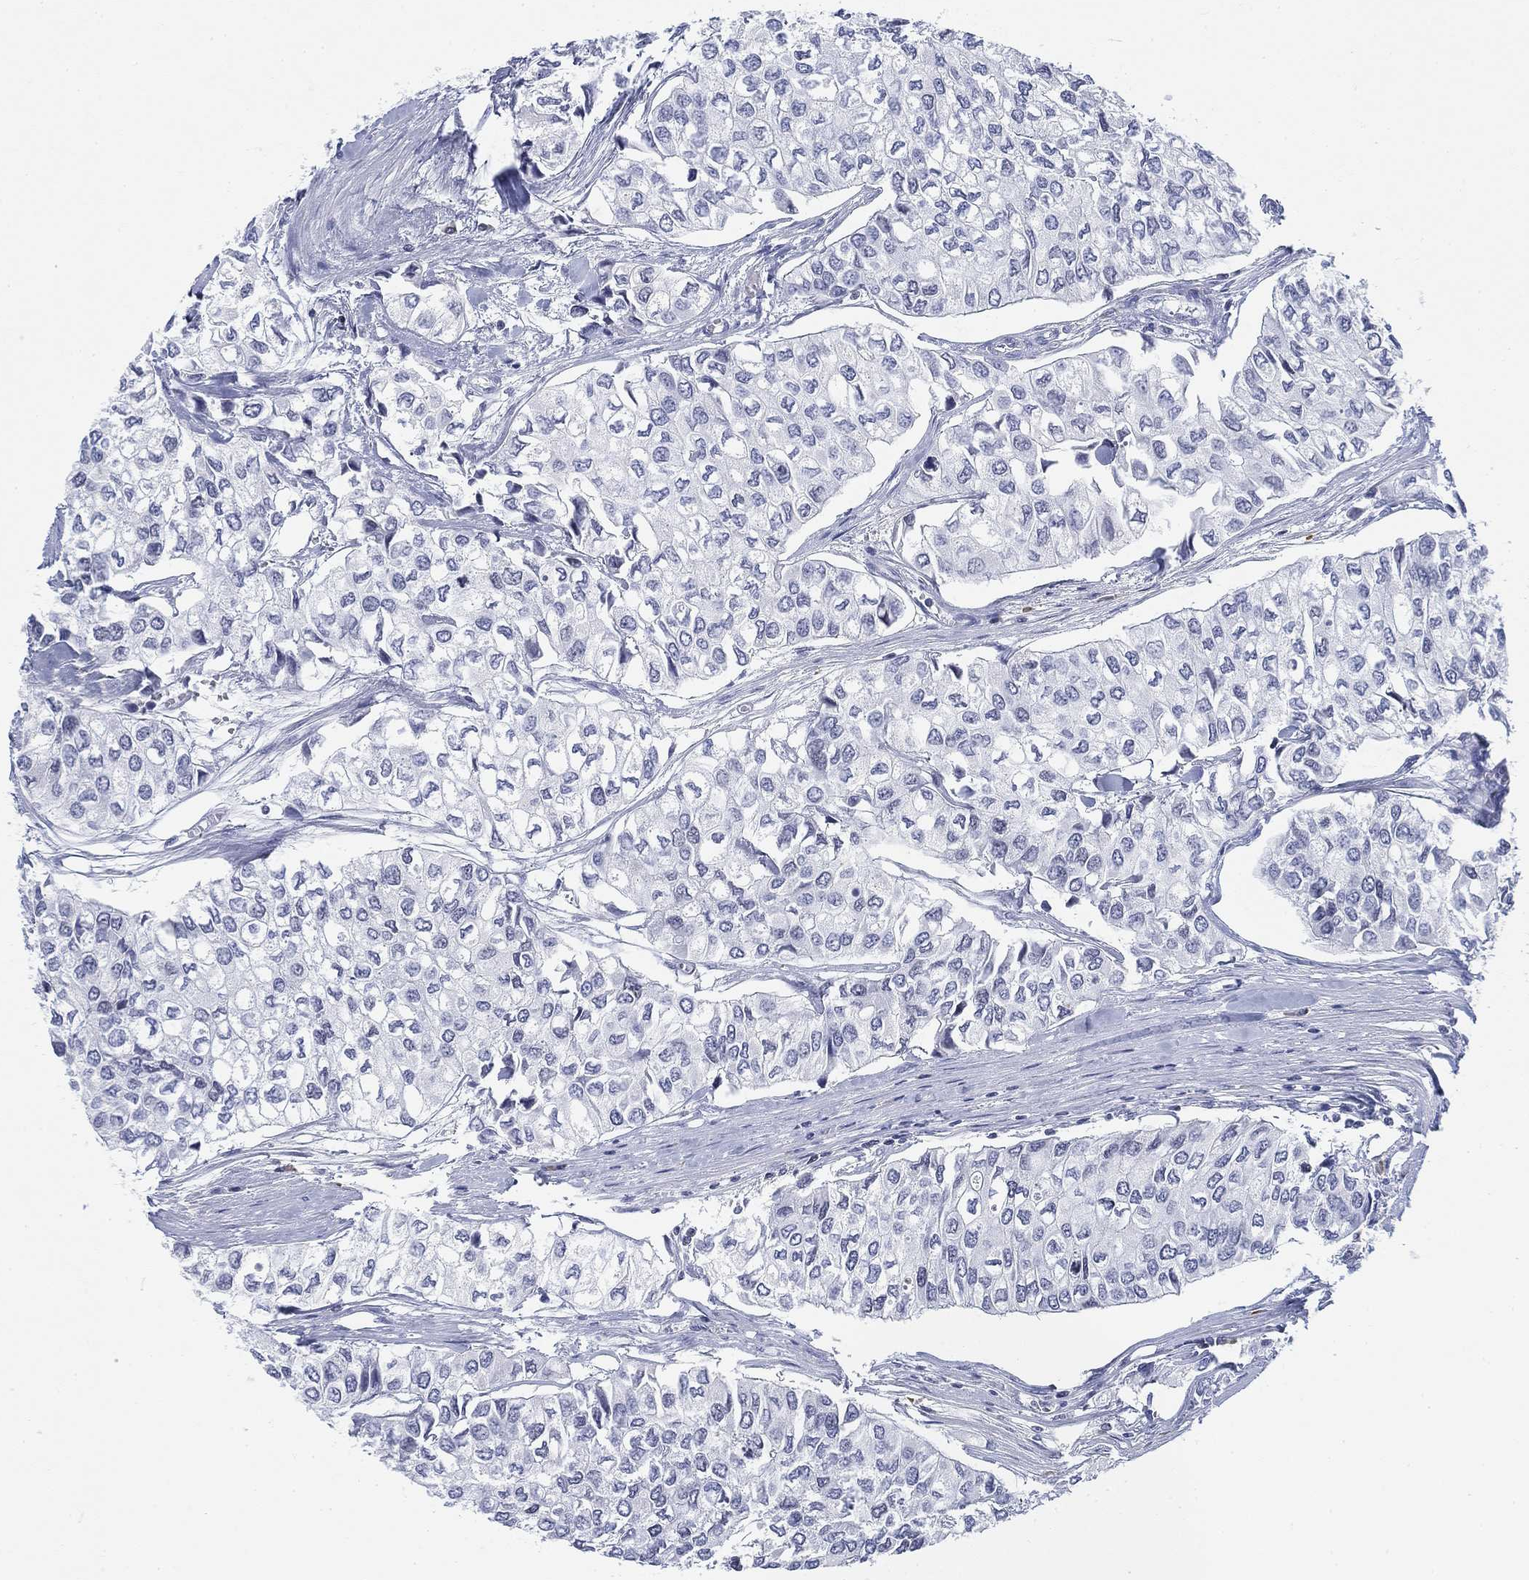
{"staining": {"intensity": "negative", "quantity": "none", "location": "none"}, "tissue": "urothelial cancer", "cell_type": "Tumor cells", "image_type": "cancer", "snomed": [{"axis": "morphology", "description": "Urothelial carcinoma, High grade"}, {"axis": "topography", "description": "Urinary bladder"}], "caption": "Protein analysis of urothelial cancer reveals no significant staining in tumor cells.", "gene": "FYB1", "patient": {"sex": "male", "age": 73}}